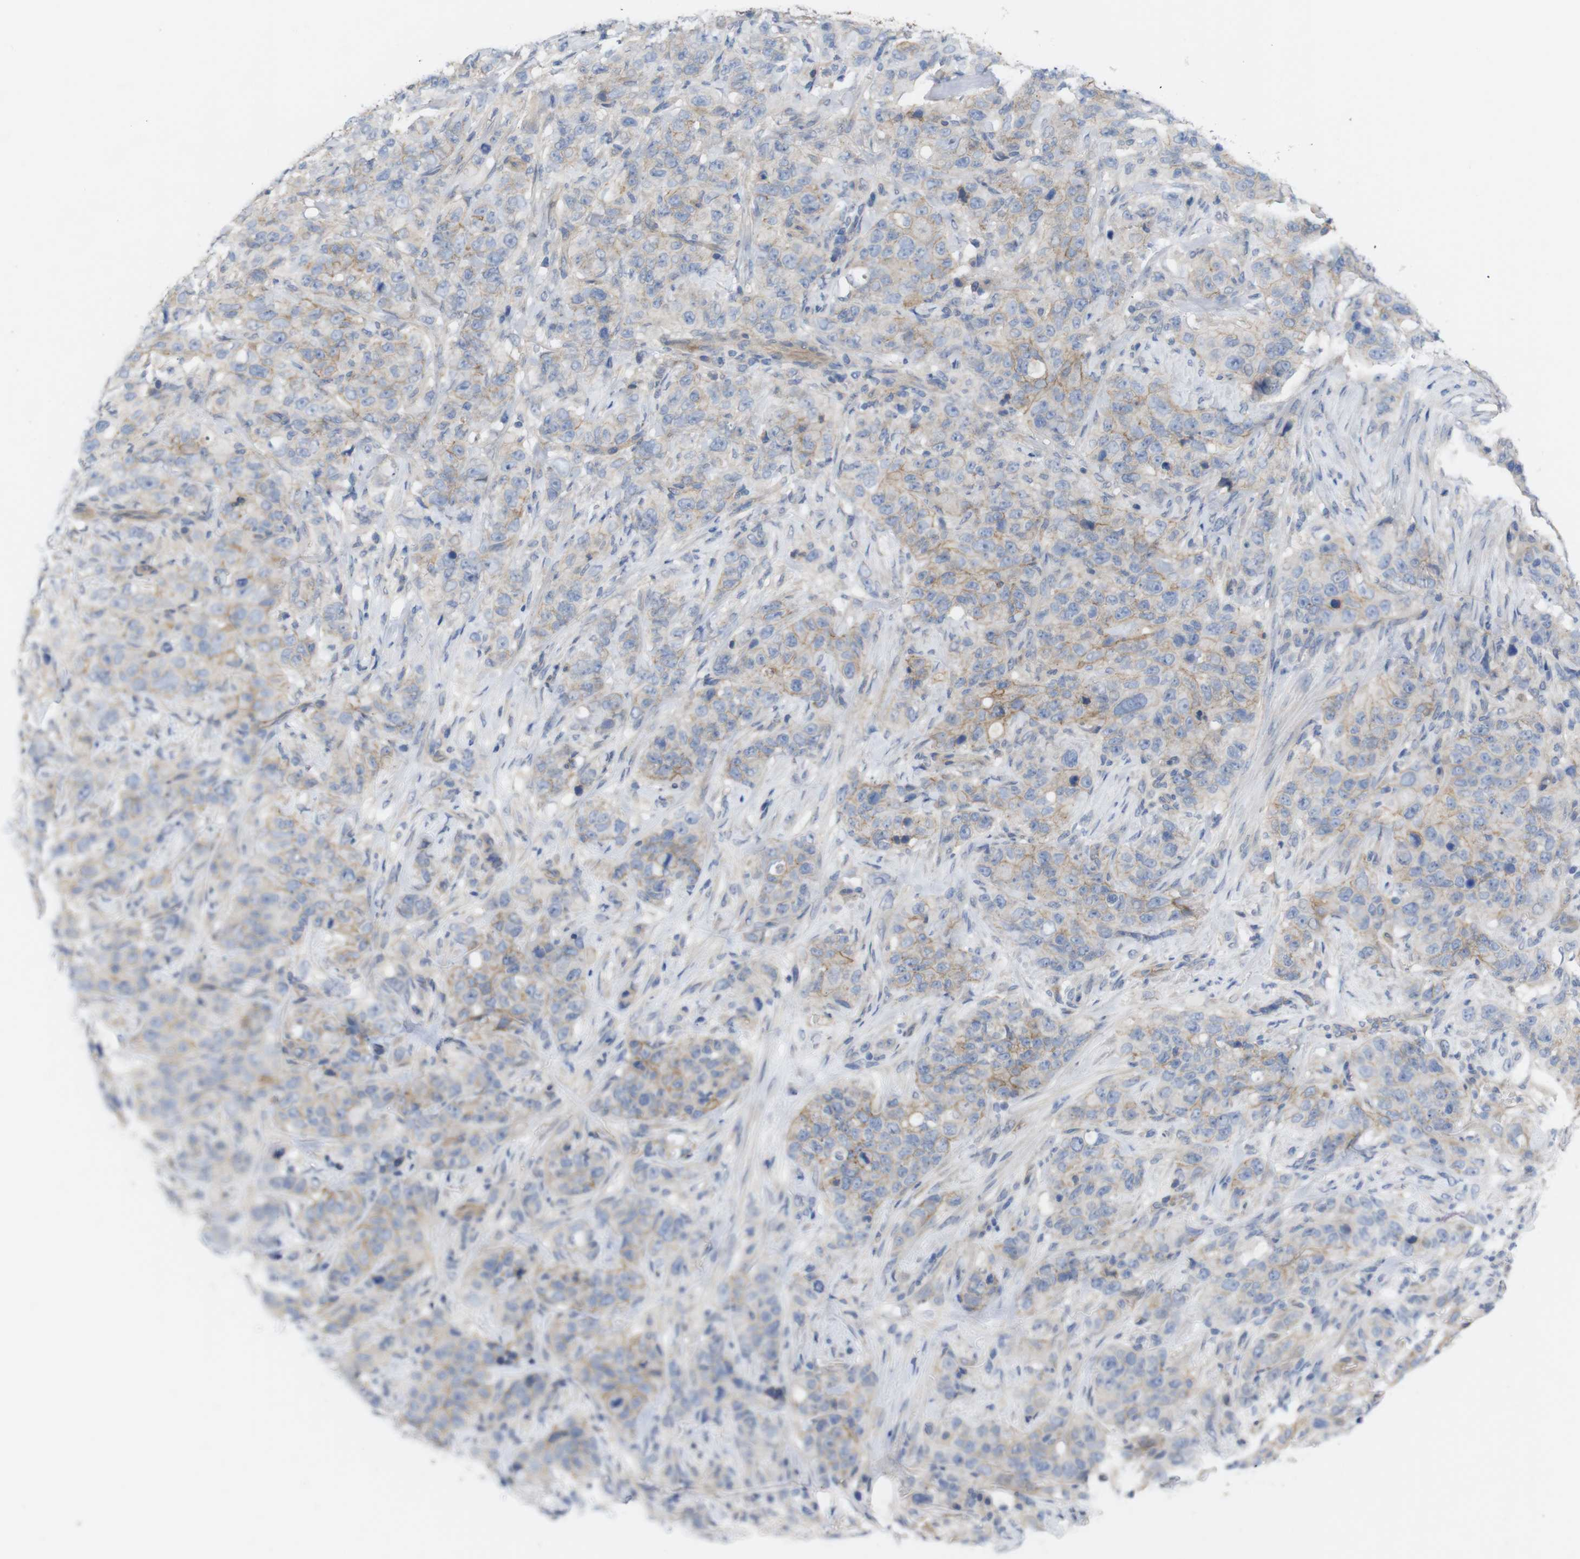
{"staining": {"intensity": "weak", "quantity": "25%-75%", "location": "cytoplasmic/membranous"}, "tissue": "stomach cancer", "cell_type": "Tumor cells", "image_type": "cancer", "snomed": [{"axis": "morphology", "description": "Adenocarcinoma, NOS"}, {"axis": "topography", "description": "Stomach"}], "caption": "Weak cytoplasmic/membranous staining is appreciated in approximately 25%-75% of tumor cells in stomach adenocarcinoma. The protein is stained brown, and the nuclei are stained in blue (DAB IHC with brightfield microscopy, high magnification).", "gene": "KIDINS220", "patient": {"sex": "male", "age": 48}}